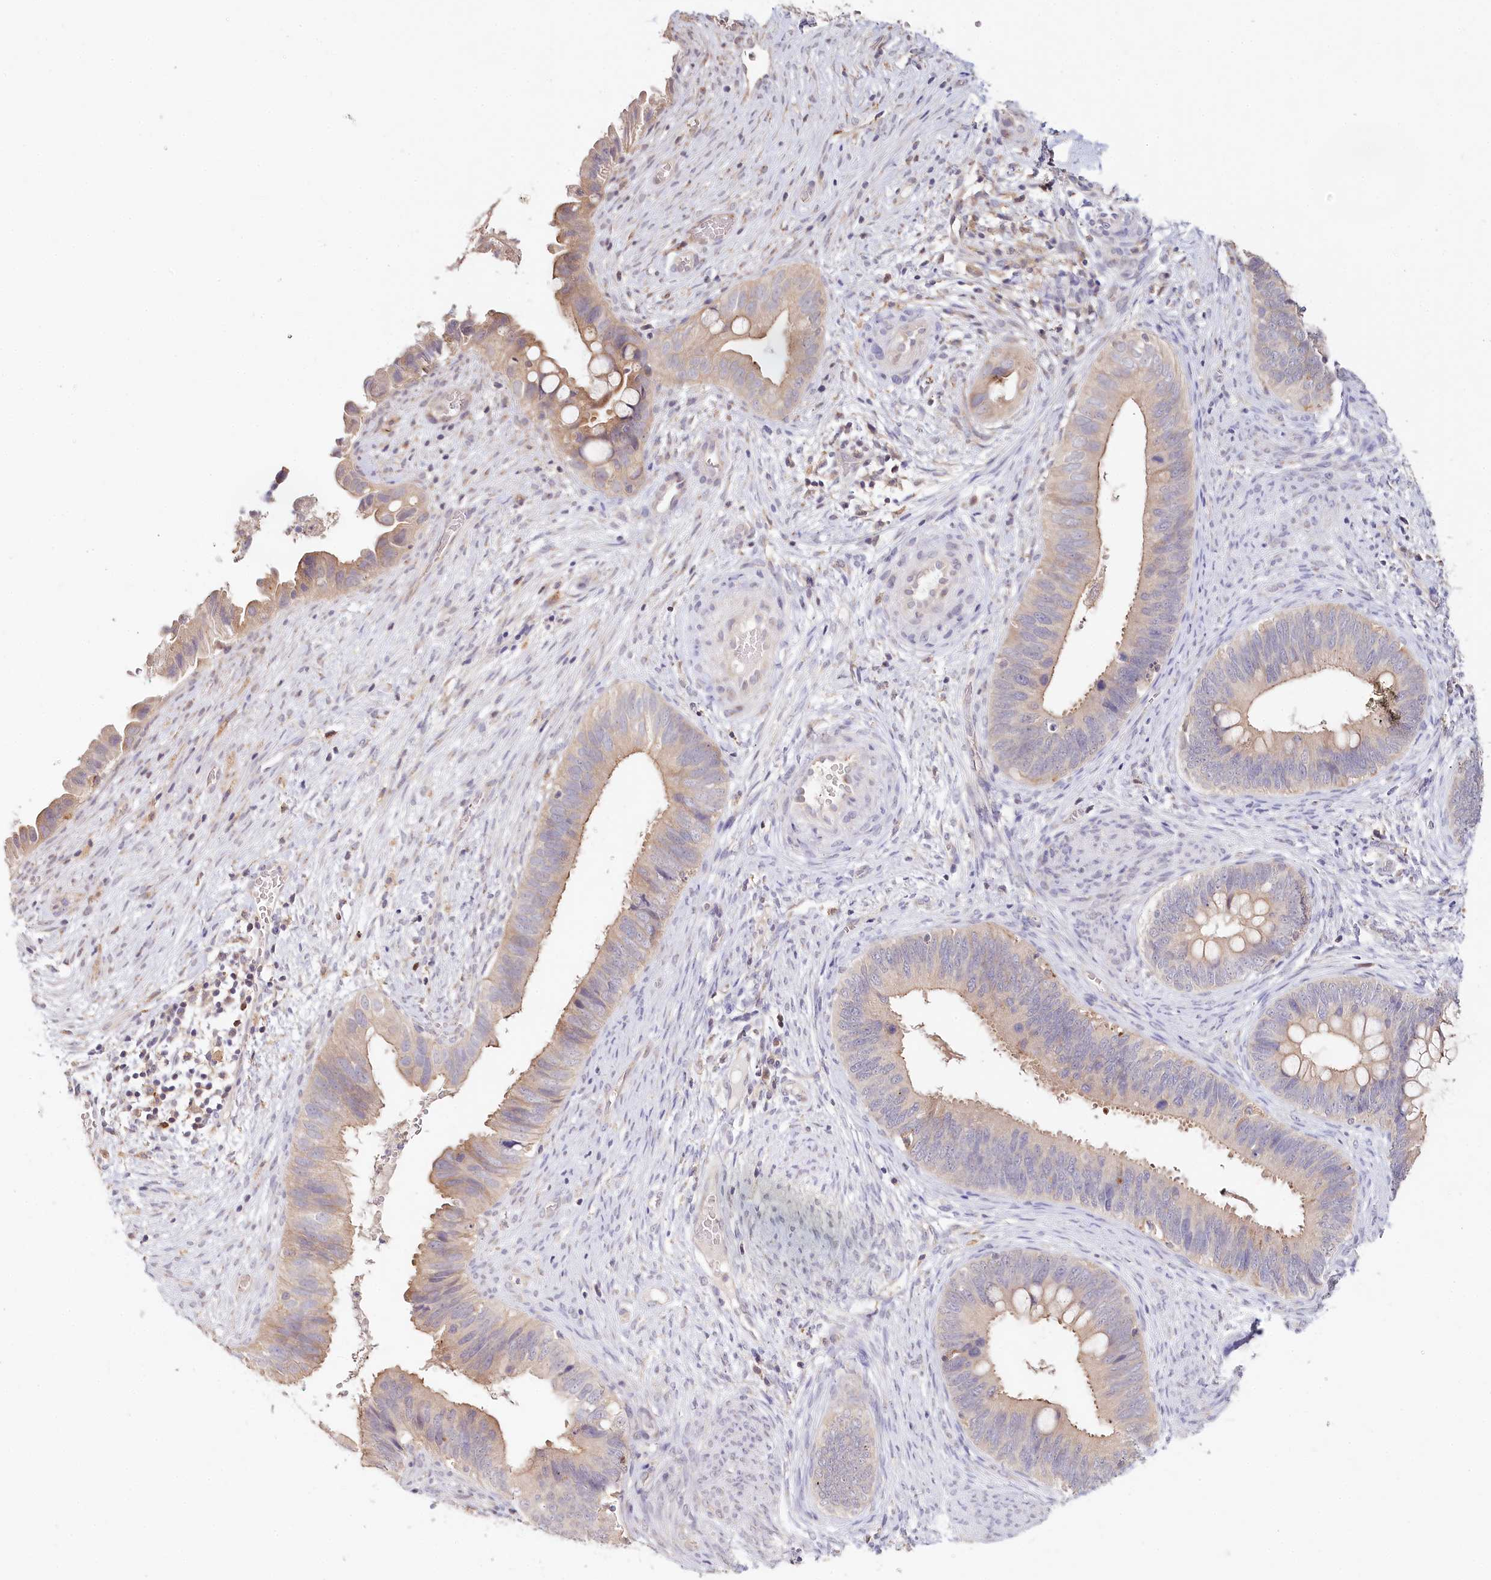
{"staining": {"intensity": "weak", "quantity": "25%-75%", "location": "cytoplasmic/membranous"}, "tissue": "cervical cancer", "cell_type": "Tumor cells", "image_type": "cancer", "snomed": [{"axis": "morphology", "description": "Adenocarcinoma, NOS"}, {"axis": "topography", "description": "Cervix"}], "caption": "Brown immunohistochemical staining in cervical cancer (adenocarcinoma) exhibits weak cytoplasmic/membranous positivity in about 25%-75% of tumor cells.", "gene": "DAPK1", "patient": {"sex": "female", "age": 42}}